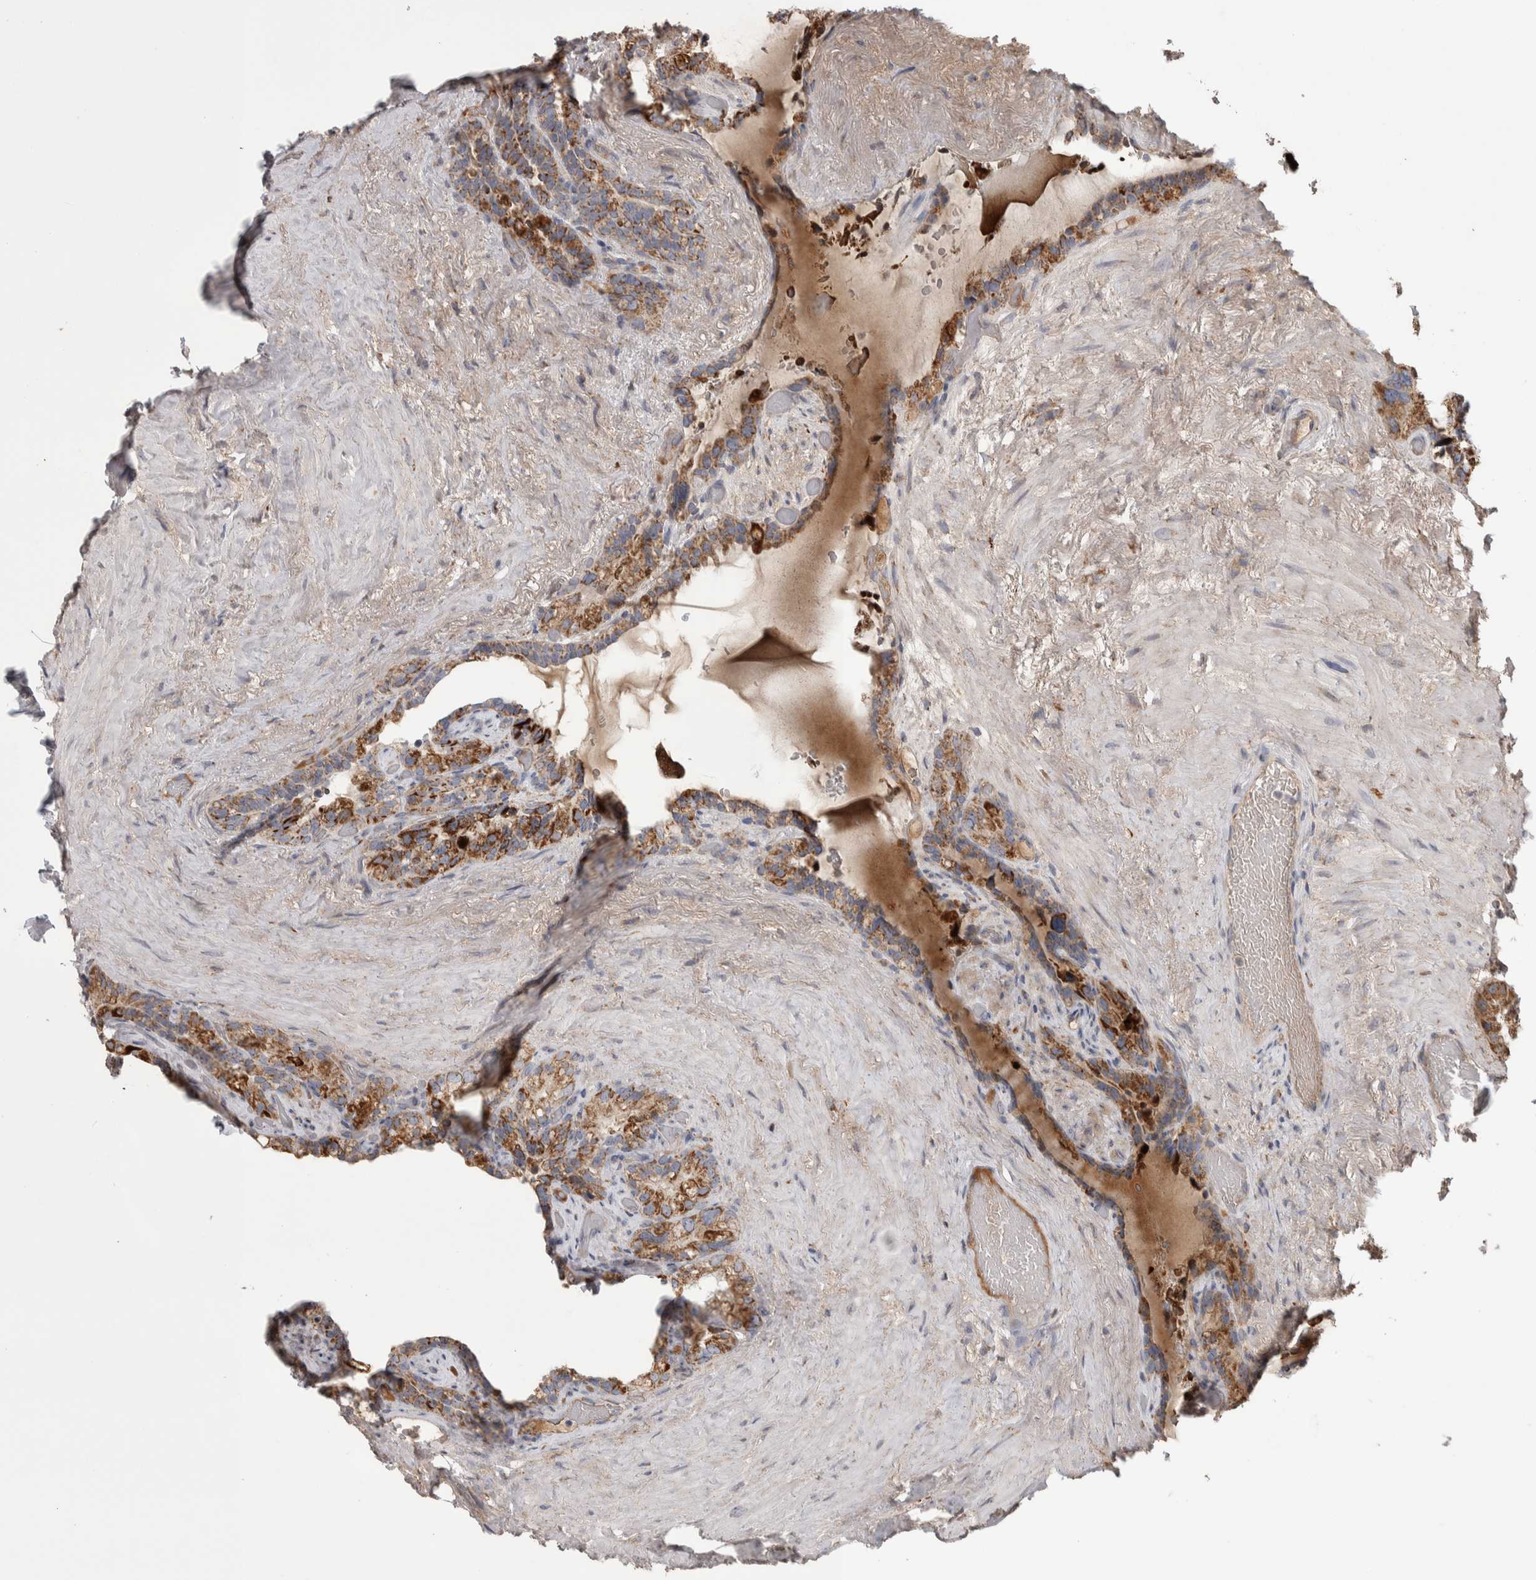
{"staining": {"intensity": "strong", "quantity": ">75%", "location": "cytoplasmic/membranous"}, "tissue": "seminal vesicle", "cell_type": "Glandular cells", "image_type": "normal", "snomed": [{"axis": "morphology", "description": "Normal tissue, NOS"}, {"axis": "topography", "description": "Seminal veicle"}], "caption": "The histopathology image displays staining of benign seminal vesicle, revealing strong cytoplasmic/membranous protein expression (brown color) within glandular cells.", "gene": "SCO1", "patient": {"sex": "male", "age": 80}}